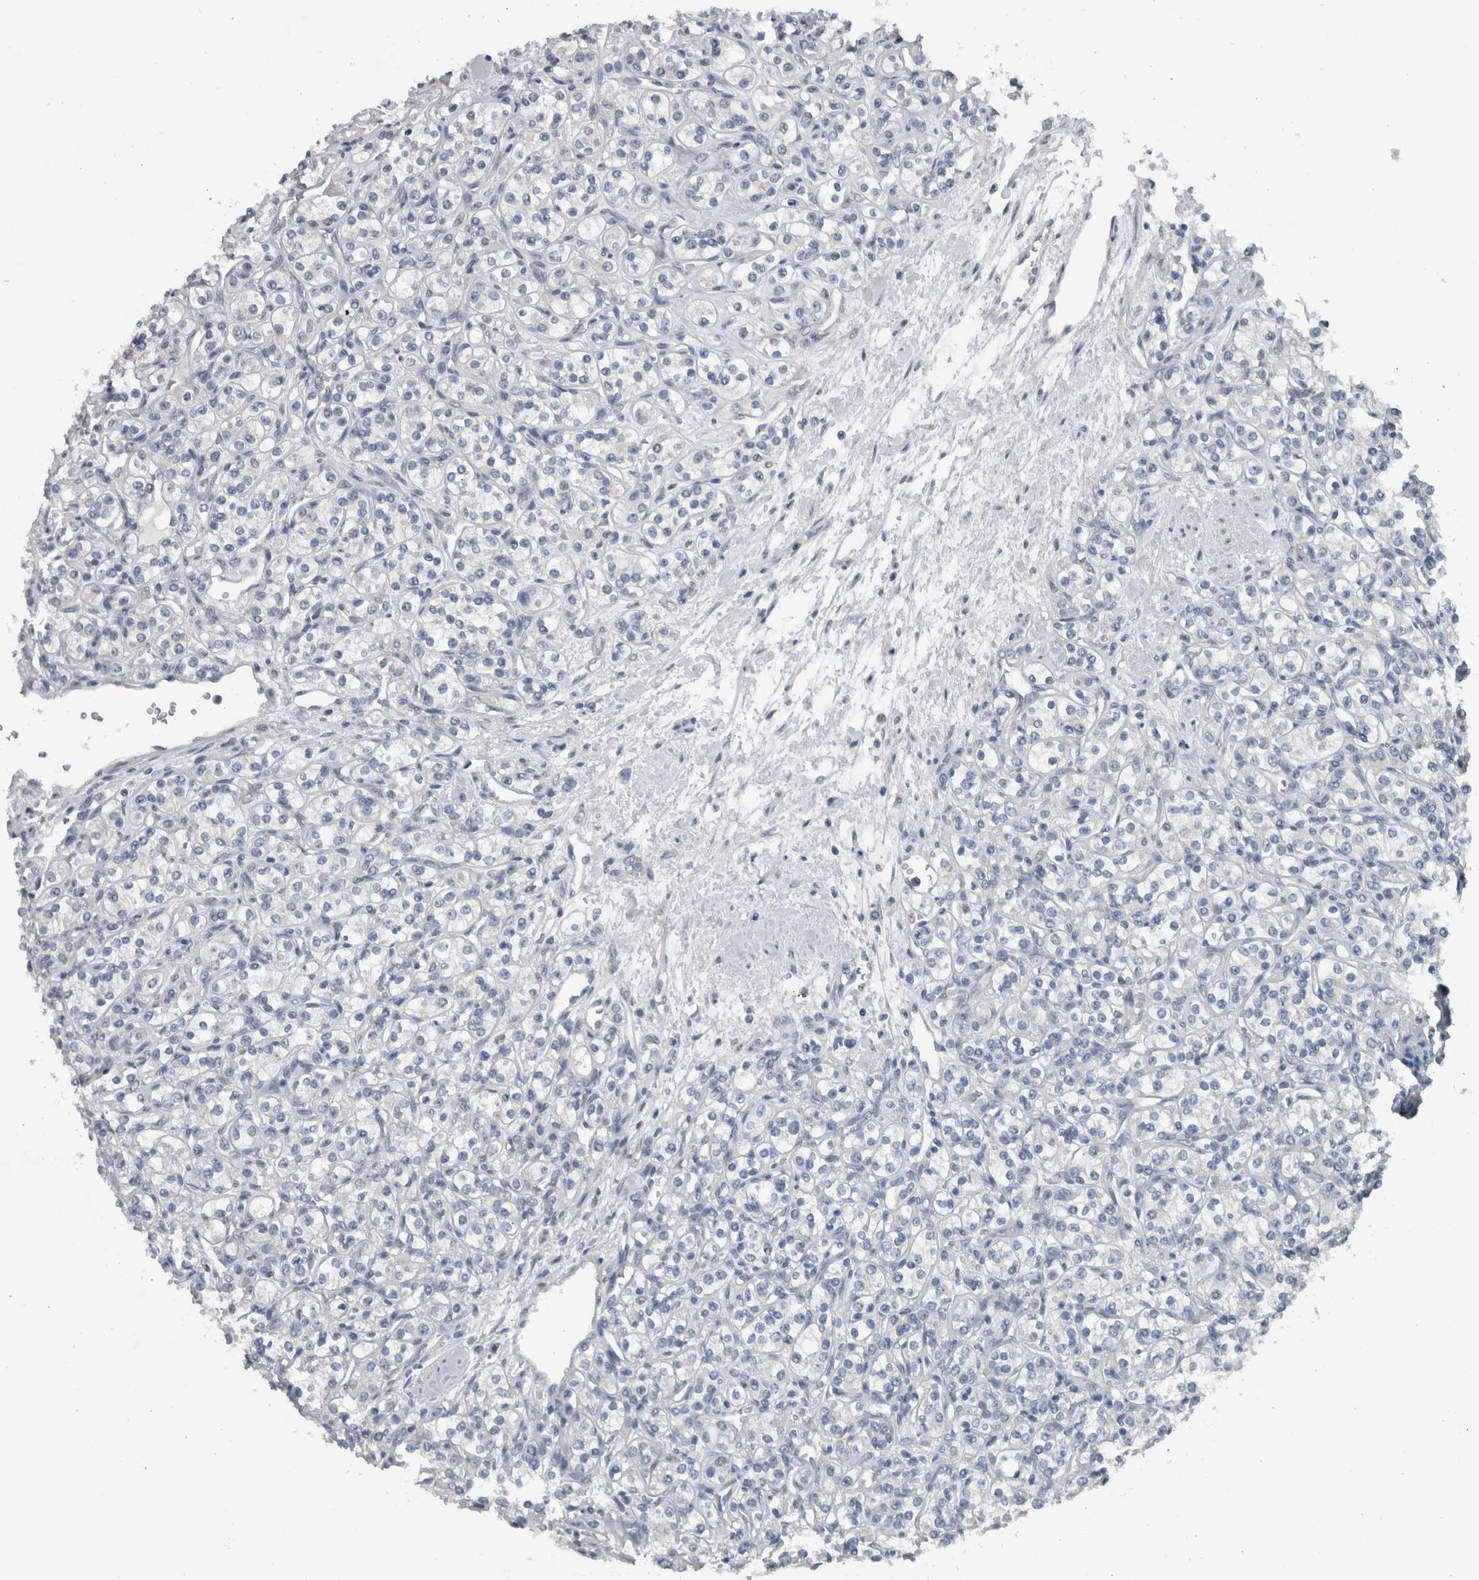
{"staining": {"intensity": "negative", "quantity": "none", "location": "none"}, "tissue": "renal cancer", "cell_type": "Tumor cells", "image_type": "cancer", "snomed": [{"axis": "morphology", "description": "Adenocarcinoma, NOS"}, {"axis": "topography", "description": "Kidney"}], "caption": "Tumor cells are negative for brown protein staining in renal cancer.", "gene": "ZBTB21", "patient": {"sex": "male", "age": 77}}